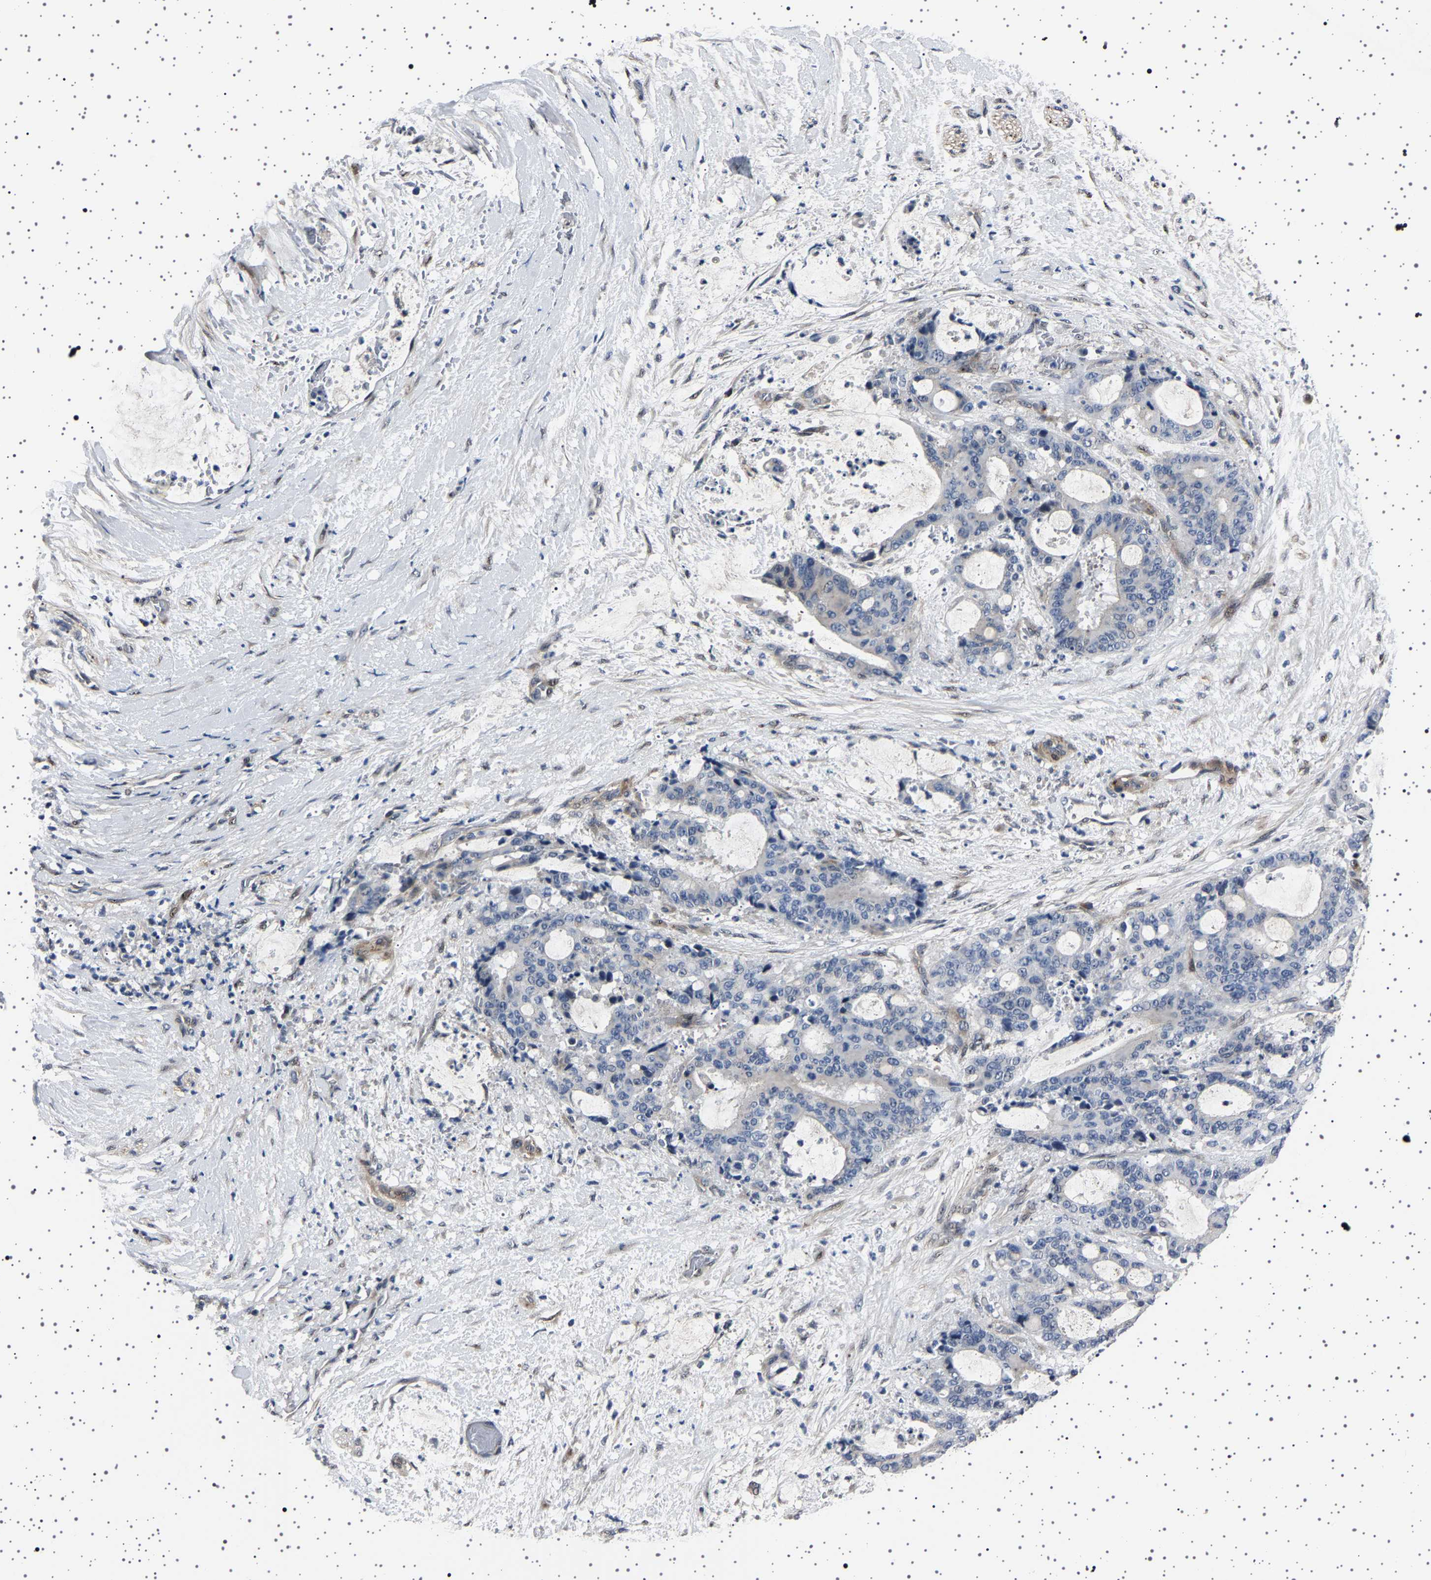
{"staining": {"intensity": "weak", "quantity": "25%-75%", "location": "cytoplasmic/membranous"}, "tissue": "liver cancer", "cell_type": "Tumor cells", "image_type": "cancer", "snomed": [{"axis": "morphology", "description": "Normal tissue, NOS"}, {"axis": "morphology", "description": "Cholangiocarcinoma"}, {"axis": "topography", "description": "Liver"}, {"axis": "topography", "description": "Peripheral nerve tissue"}], "caption": "Weak cytoplasmic/membranous protein staining is seen in approximately 25%-75% of tumor cells in liver cancer. (Stains: DAB (3,3'-diaminobenzidine) in brown, nuclei in blue, Microscopy: brightfield microscopy at high magnification).", "gene": "PAK5", "patient": {"sex": "female", "age": 73}}